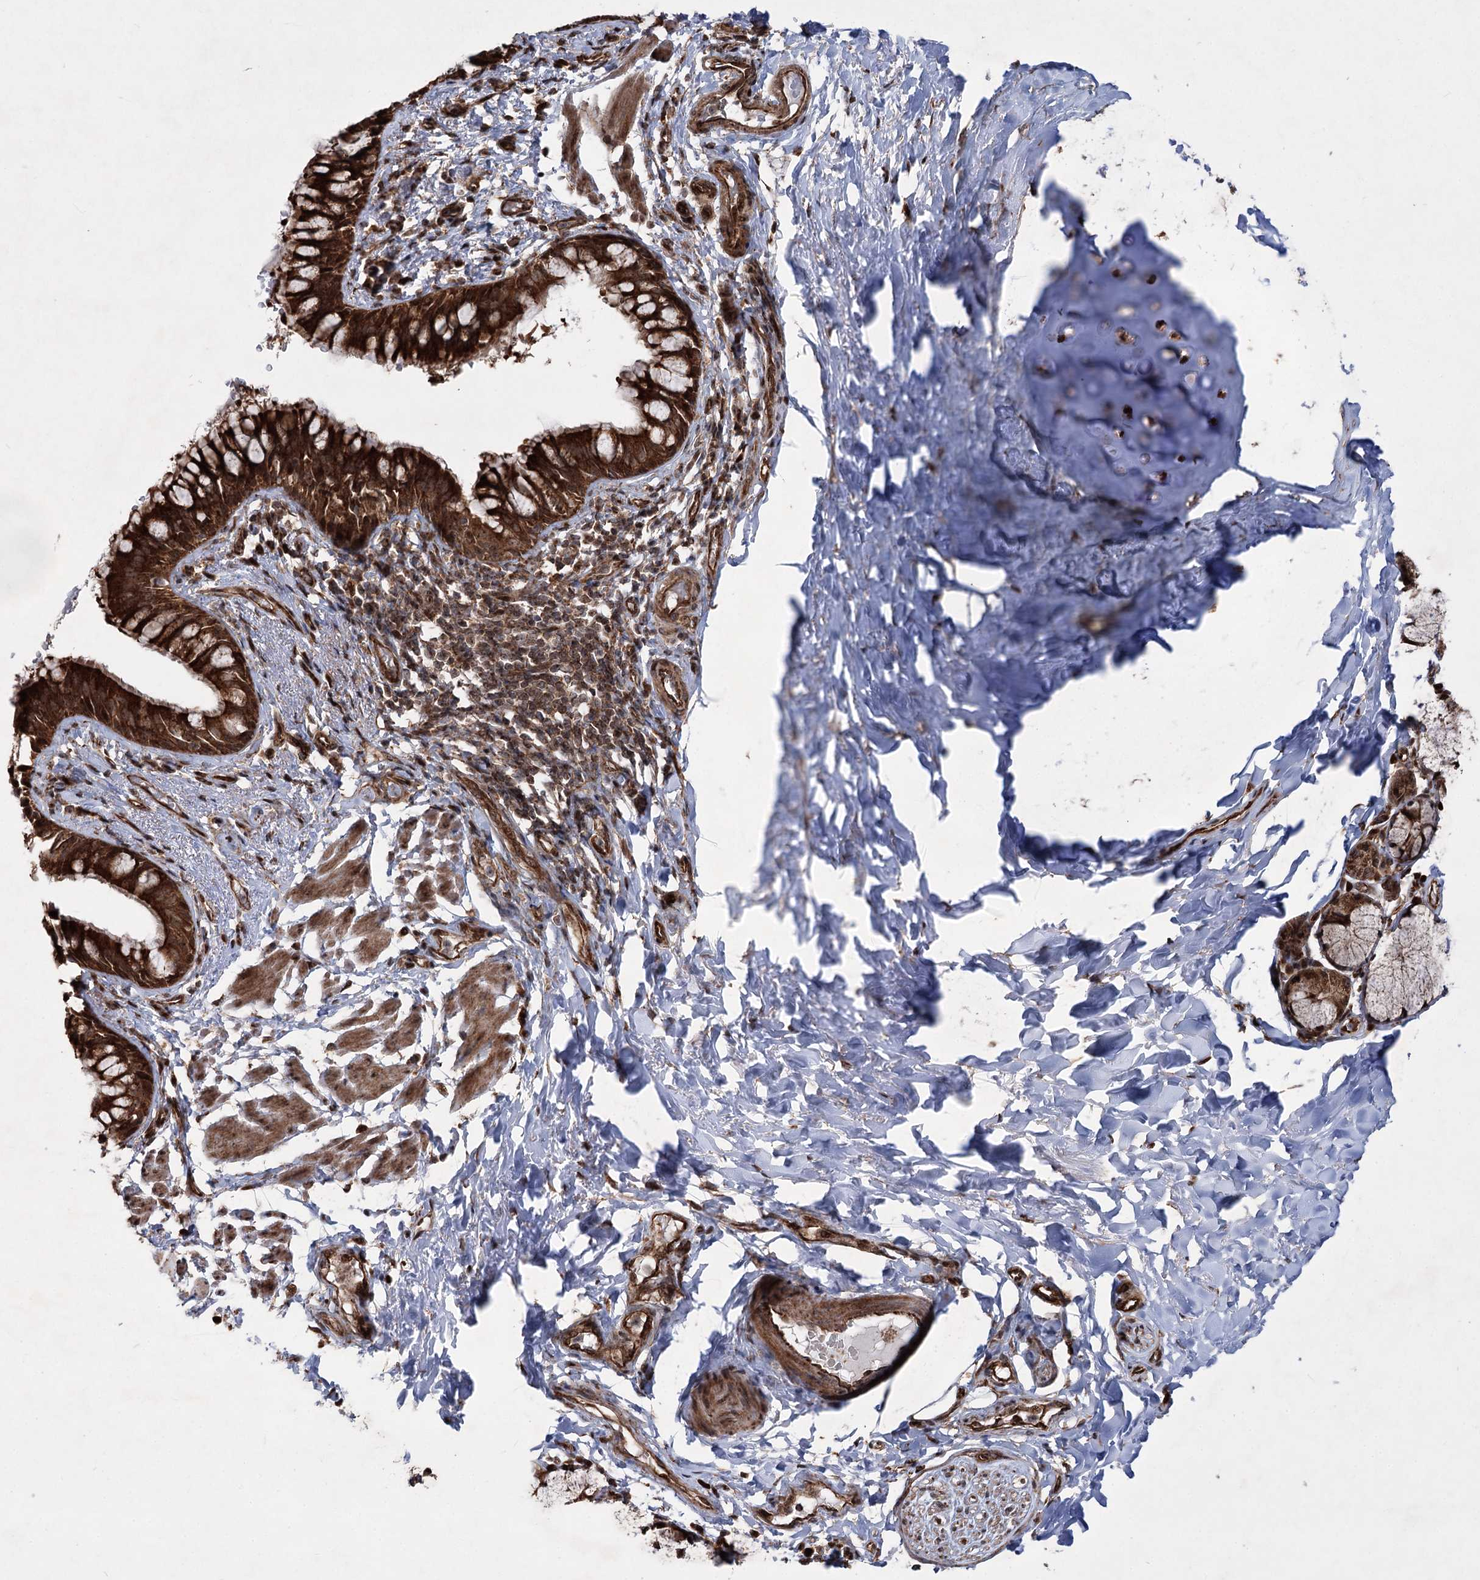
{"staining": {"intensity": "strong", "quantity": ">75%", "location": "cytoplasmic/membranous,nuclear"}, "tissue": "bronchus", "cell_type": "Respiratory epithelial cells", "image_type": "normal", "snomed": [{"axis": "morphology", "description": "Normal tissue, NOS"}, {"axis": "topography", "description": "Cartilage tissue"}, {"axis": "topography", "description": "Bronchus"}], "caption": "Immunohistochemical staining of unremarkable human bronchus displays high levels of strong cytoplasmic/membranous,nuclear expression in approximately >75% of respiratory epithelial cells.", "gene": "SERINC5", "patient": {"sex": "female", "age": 36}}